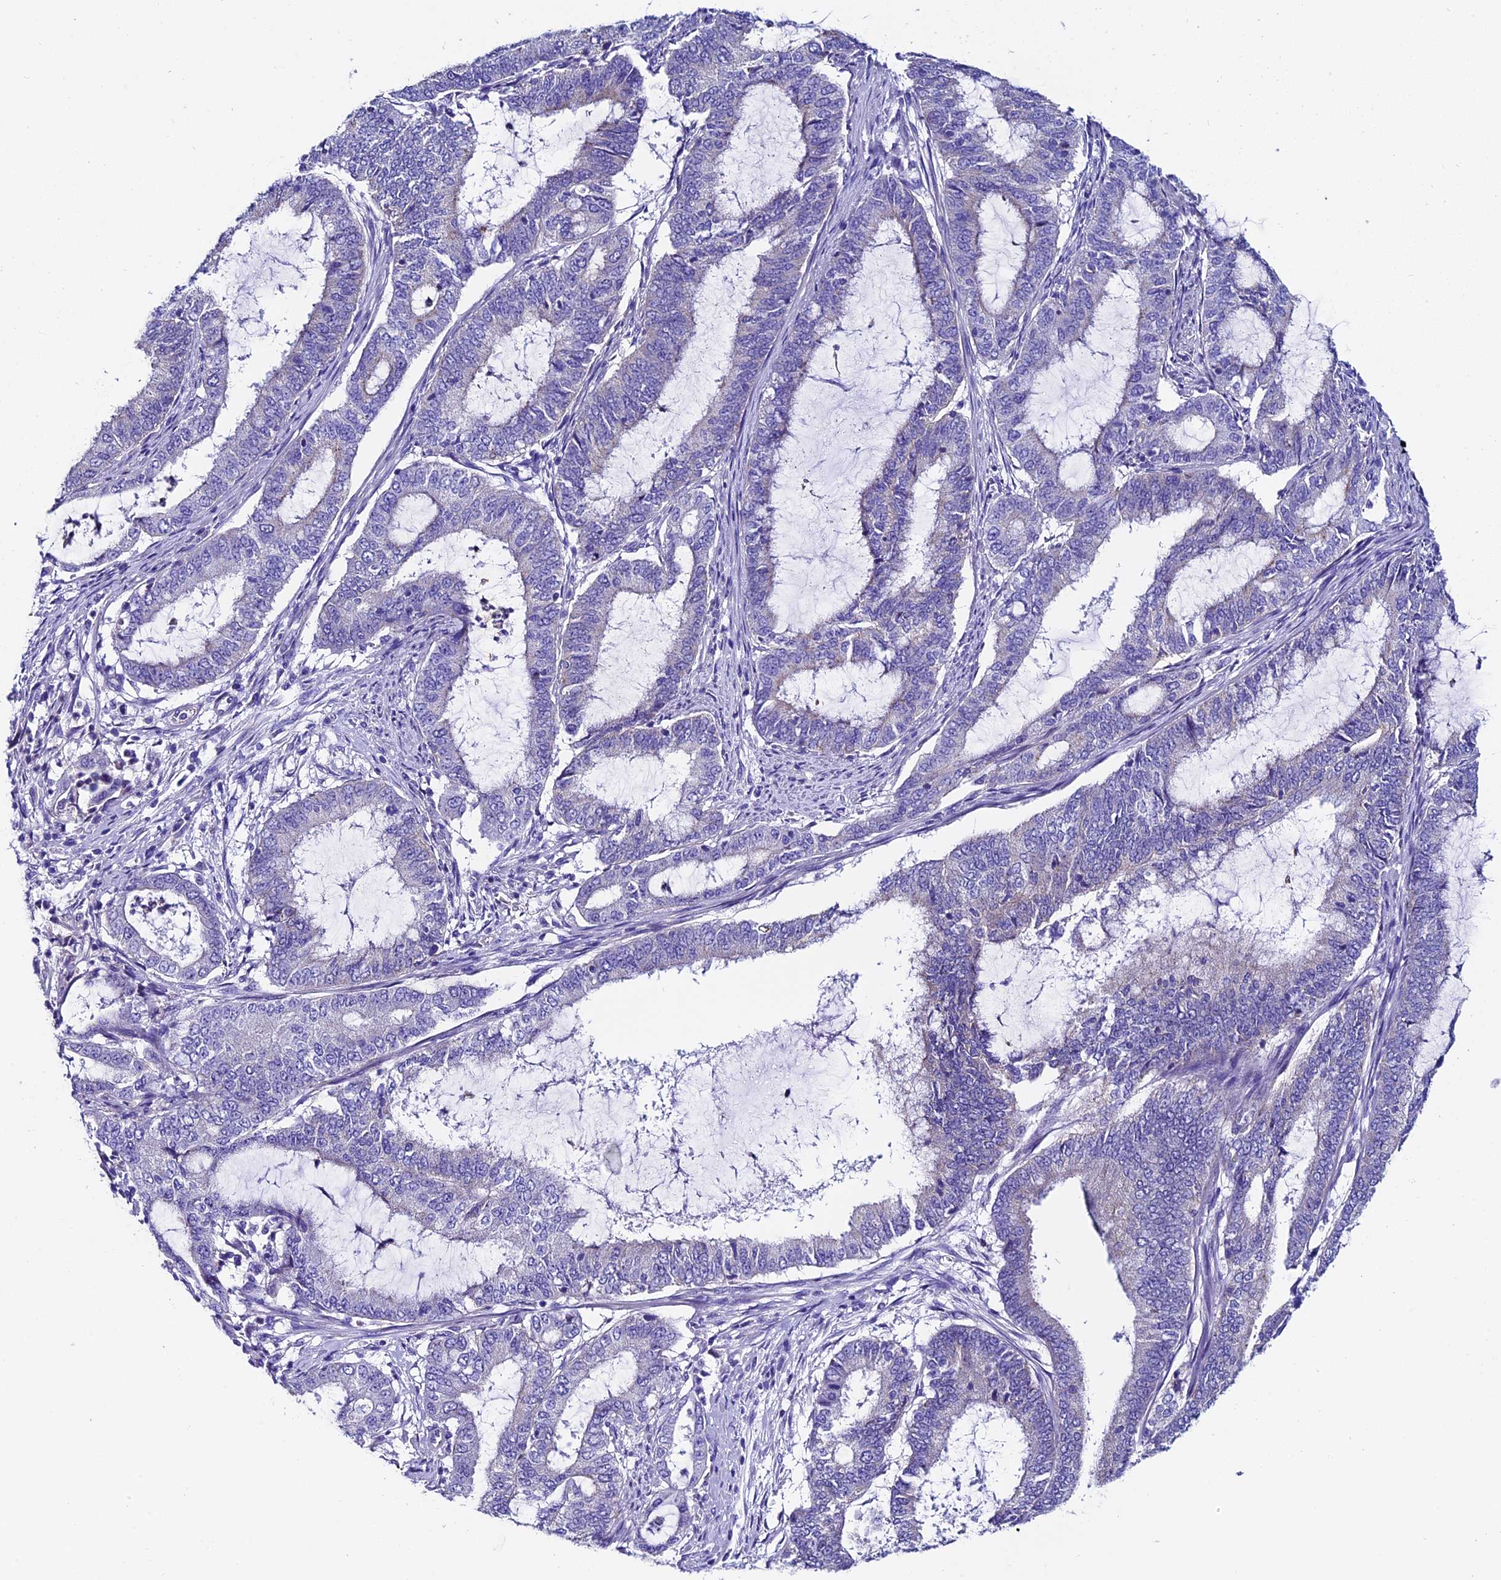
{"staining": {"intensity": "negative", "quantity": "none", "location": "none"}, "tissue": "endometrial cancer", "cell_type": "Tumor cells", "image_type": "cancer", "snomed": [{"axis": "morphology", "description": "Adenocarcinoma, NOS"}, {"axis": "topography", "description": "Endometrium"}], "caption": "Tumor cells are negative for protein expression in human endometrial cancer.", "gene": "COMTD1", "patient": {"sex": "female", "age": 51}}